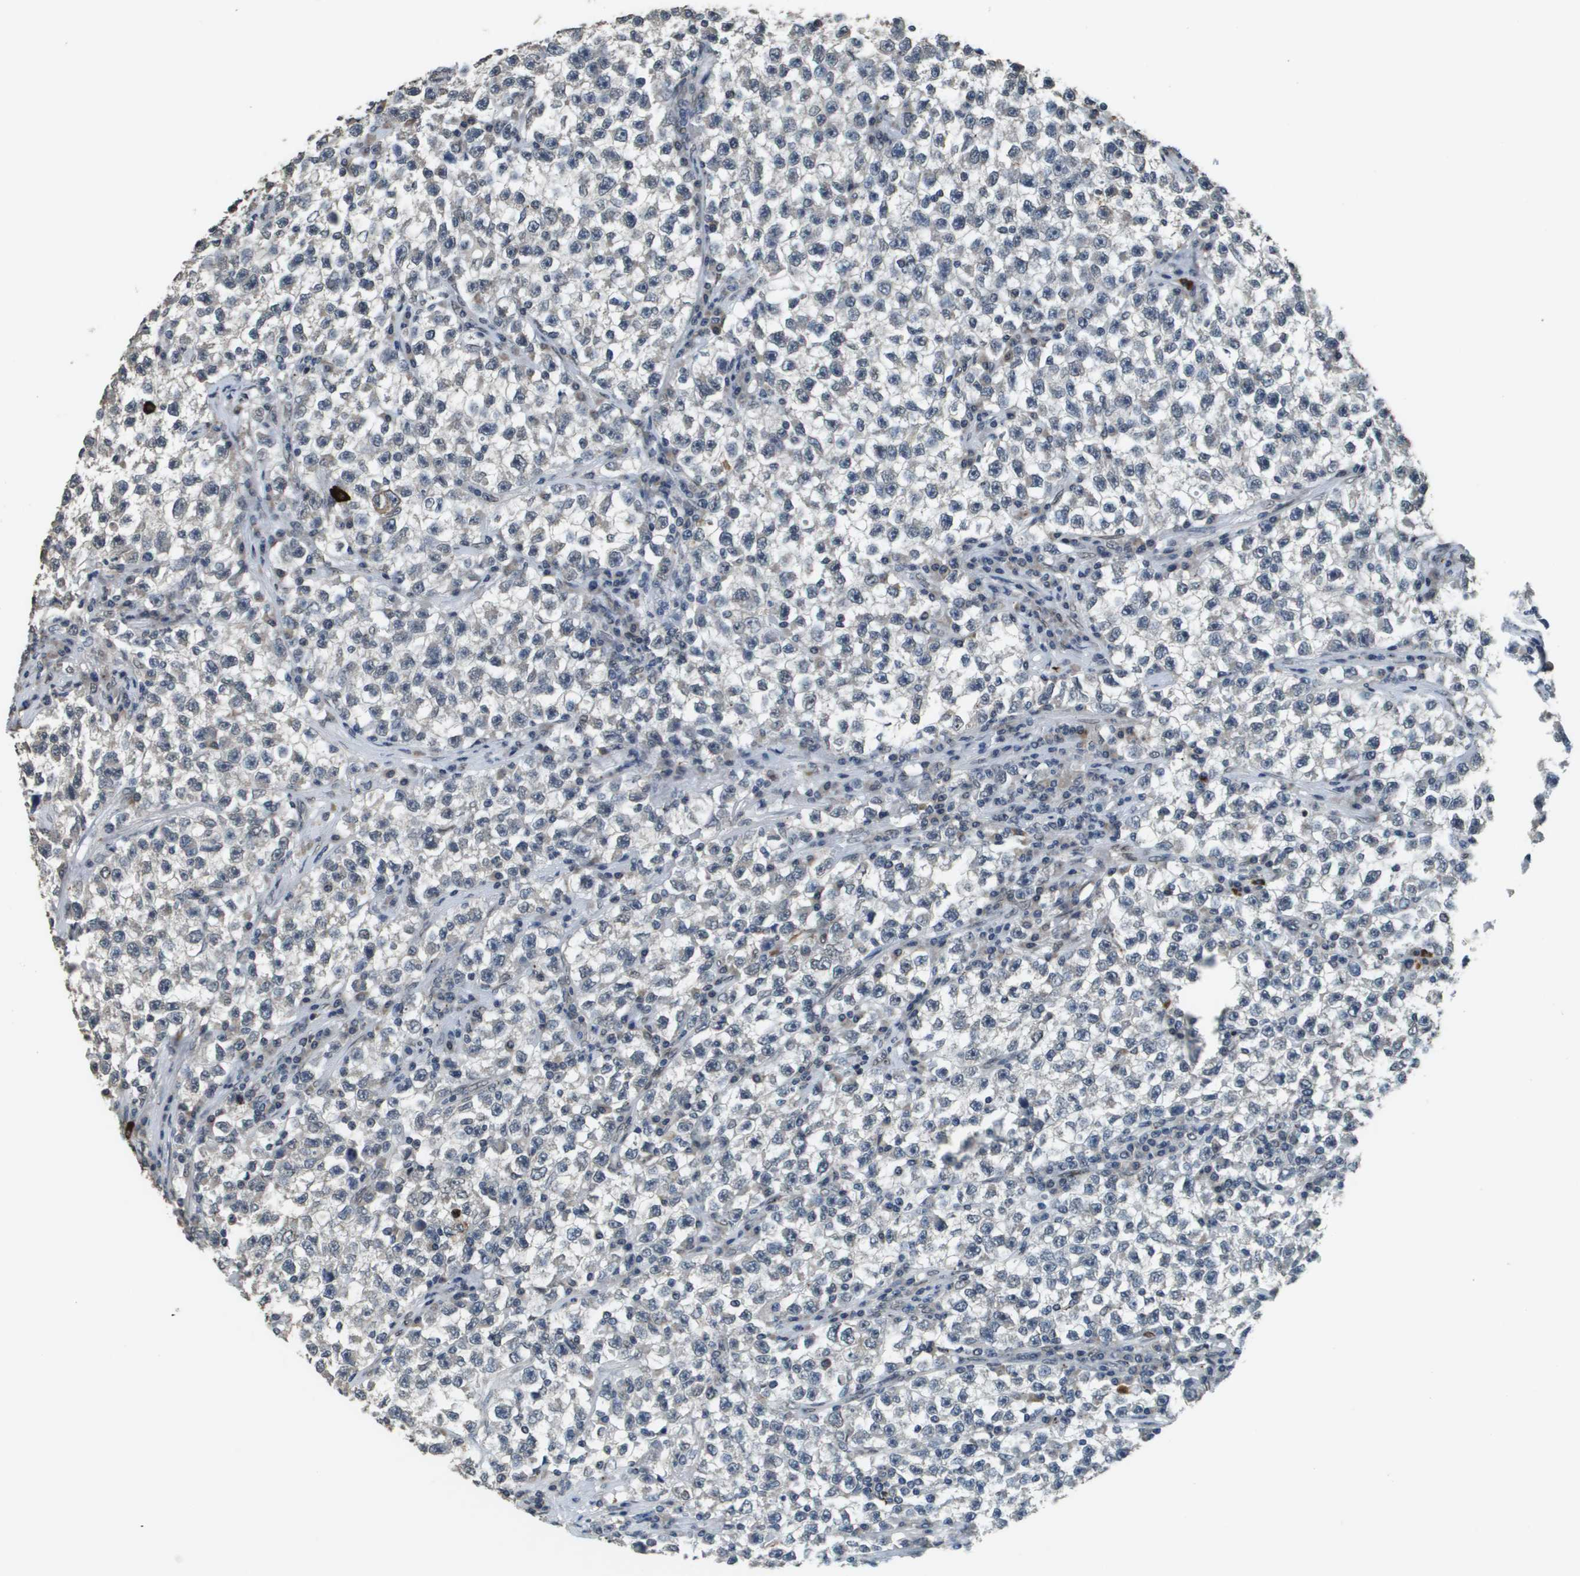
{"staining": {"intensity": "negative", "quantity": "none", "location": "none"}, "tissue": "testis cancer", "cell_type": "Tumor cells", "image_type": "cancer", "snomed": [{"axis": "morphology", "description": "Seminoma, NOS"}, {"axis": "topography", "description": "Testis"}], "caption": "Protein analysis of testis cancer (seminoma) exhibits no significant expression in tumor cells.", "gene": "FANCC", "patient": {"sex": "male", "age": 22}}